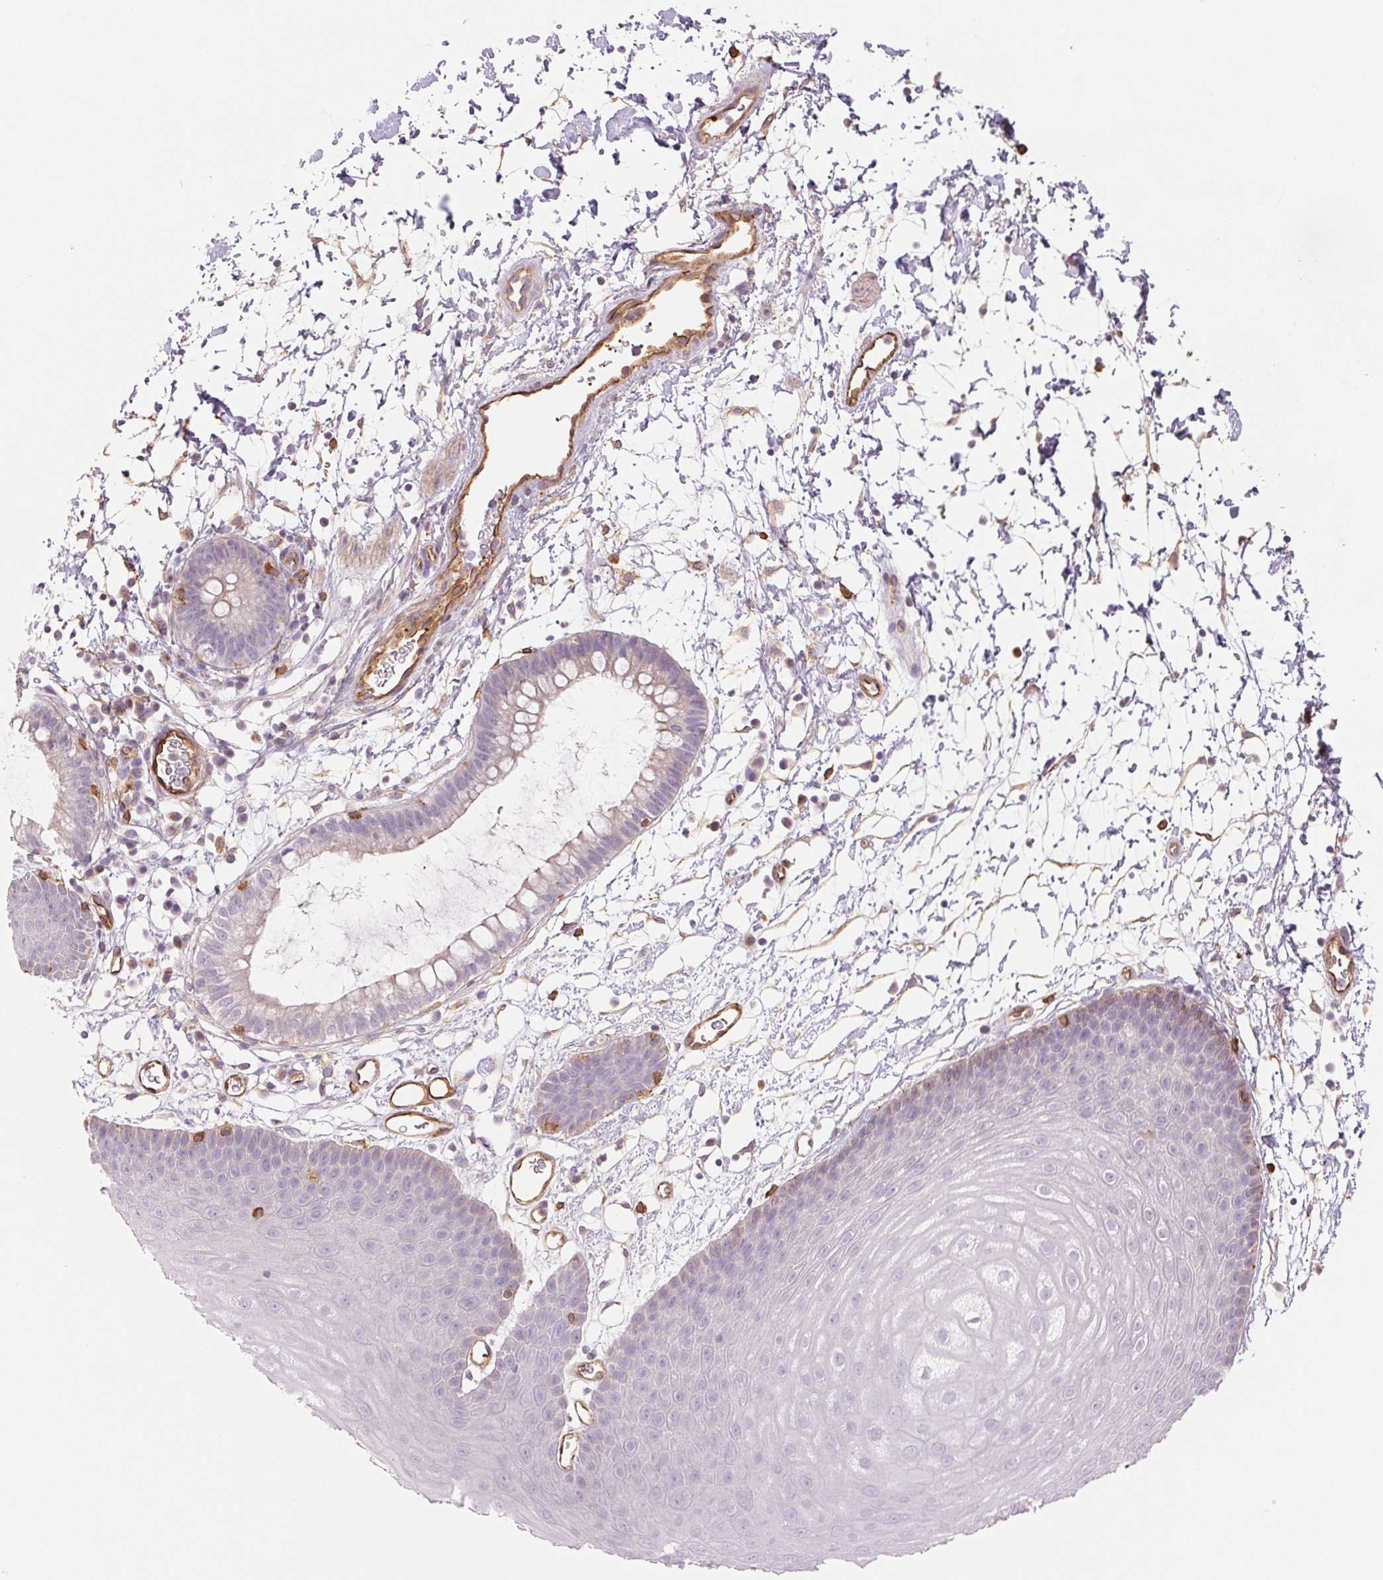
{"staining": {"intensity": "negative", "quantity": "none", "location": "none"}, "tissue": "skin", "cell_type": "Epidermal cells", "image_type": "normal", "snomed": [{"axis": "morphology", "description": "Normal tissue, NOS"}, {"axis": "topography", "description": "Anal"}], "caption": "Skin stained for a protein using immunohistochemistry displays no staining epidermal cells.", "gene": "ANKRD13B", "patient": {"sex": "male", "age": 53}}